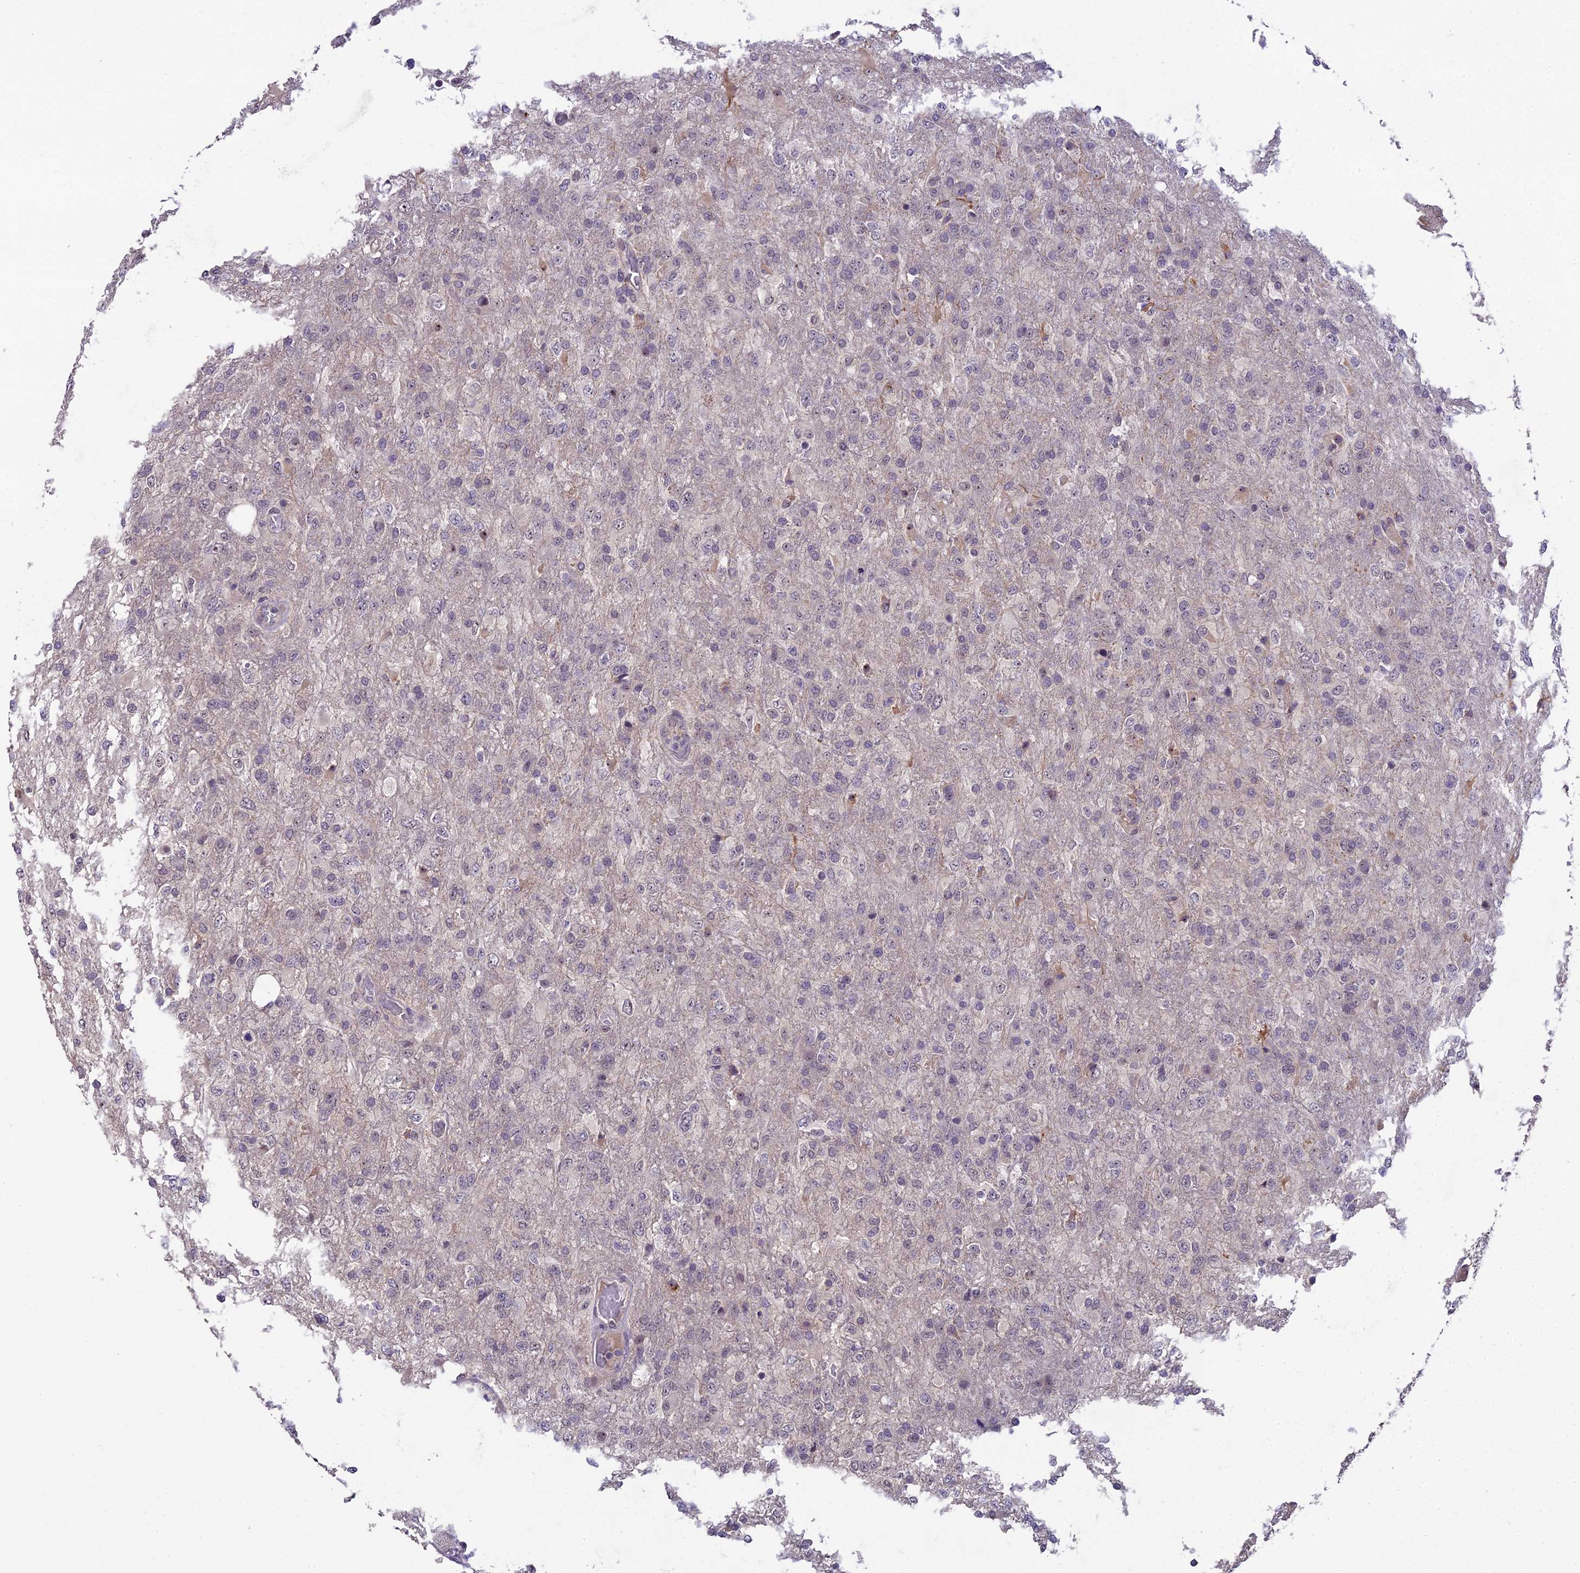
{"staining": {"intensity": "weak", "quantity": "<25%", "location": "nuclear"}, "tissue": "glioma", "cell_type": "Tumor cells", "image_type": "cancer", "snomed": [{"axis": "morphology", "description": "Glioma, malignant, High grade"}, {"axis": "topography", "description": "Brain"}], "caption": "Protein analysis of glioma demonstrates no significant staining in tumor cells.", "gene": "ZNF333", "patient": {"sex": "female", "age": 74}}